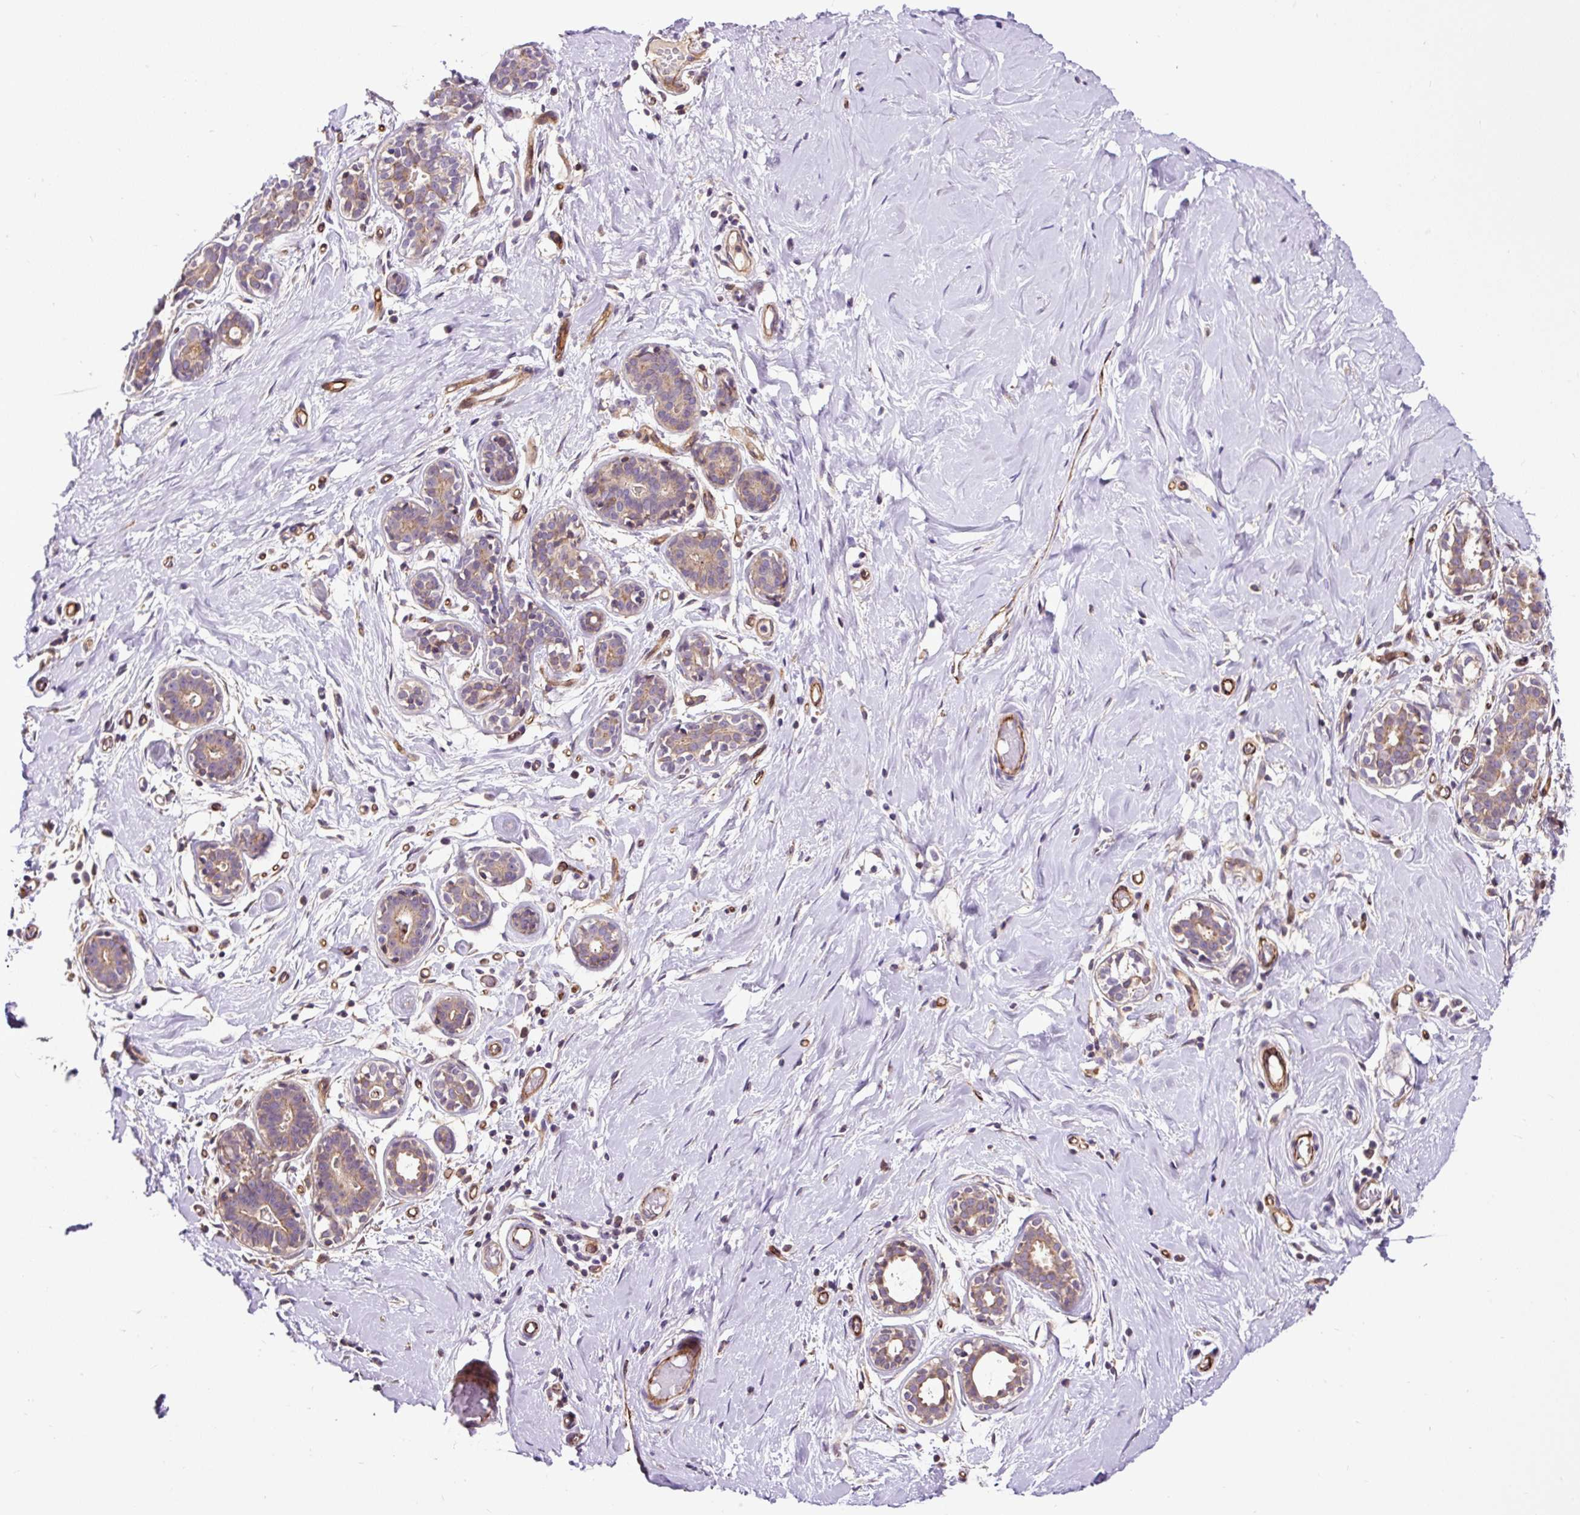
{"staining": {"intensity": "moderate", "quantity": ">75%", "location": "cytoplasmic/membranous"}, "tissue": "breast", "cell_type": "Adipocytes", "image_type": "normal", "snomed": [{"axis": "morphology", "description": "Normal tissue, NOS"}, {"axis": "topography", "description": "Breast"}], "caption": "Immunohistochemistry of normal human breast reveals medium levels of moderate cytoplasmic/membranous staining in approximately >75% of adipocytes.", "gene": "PCDHGB3", "patient": {"sex": "female", "age": 27}}